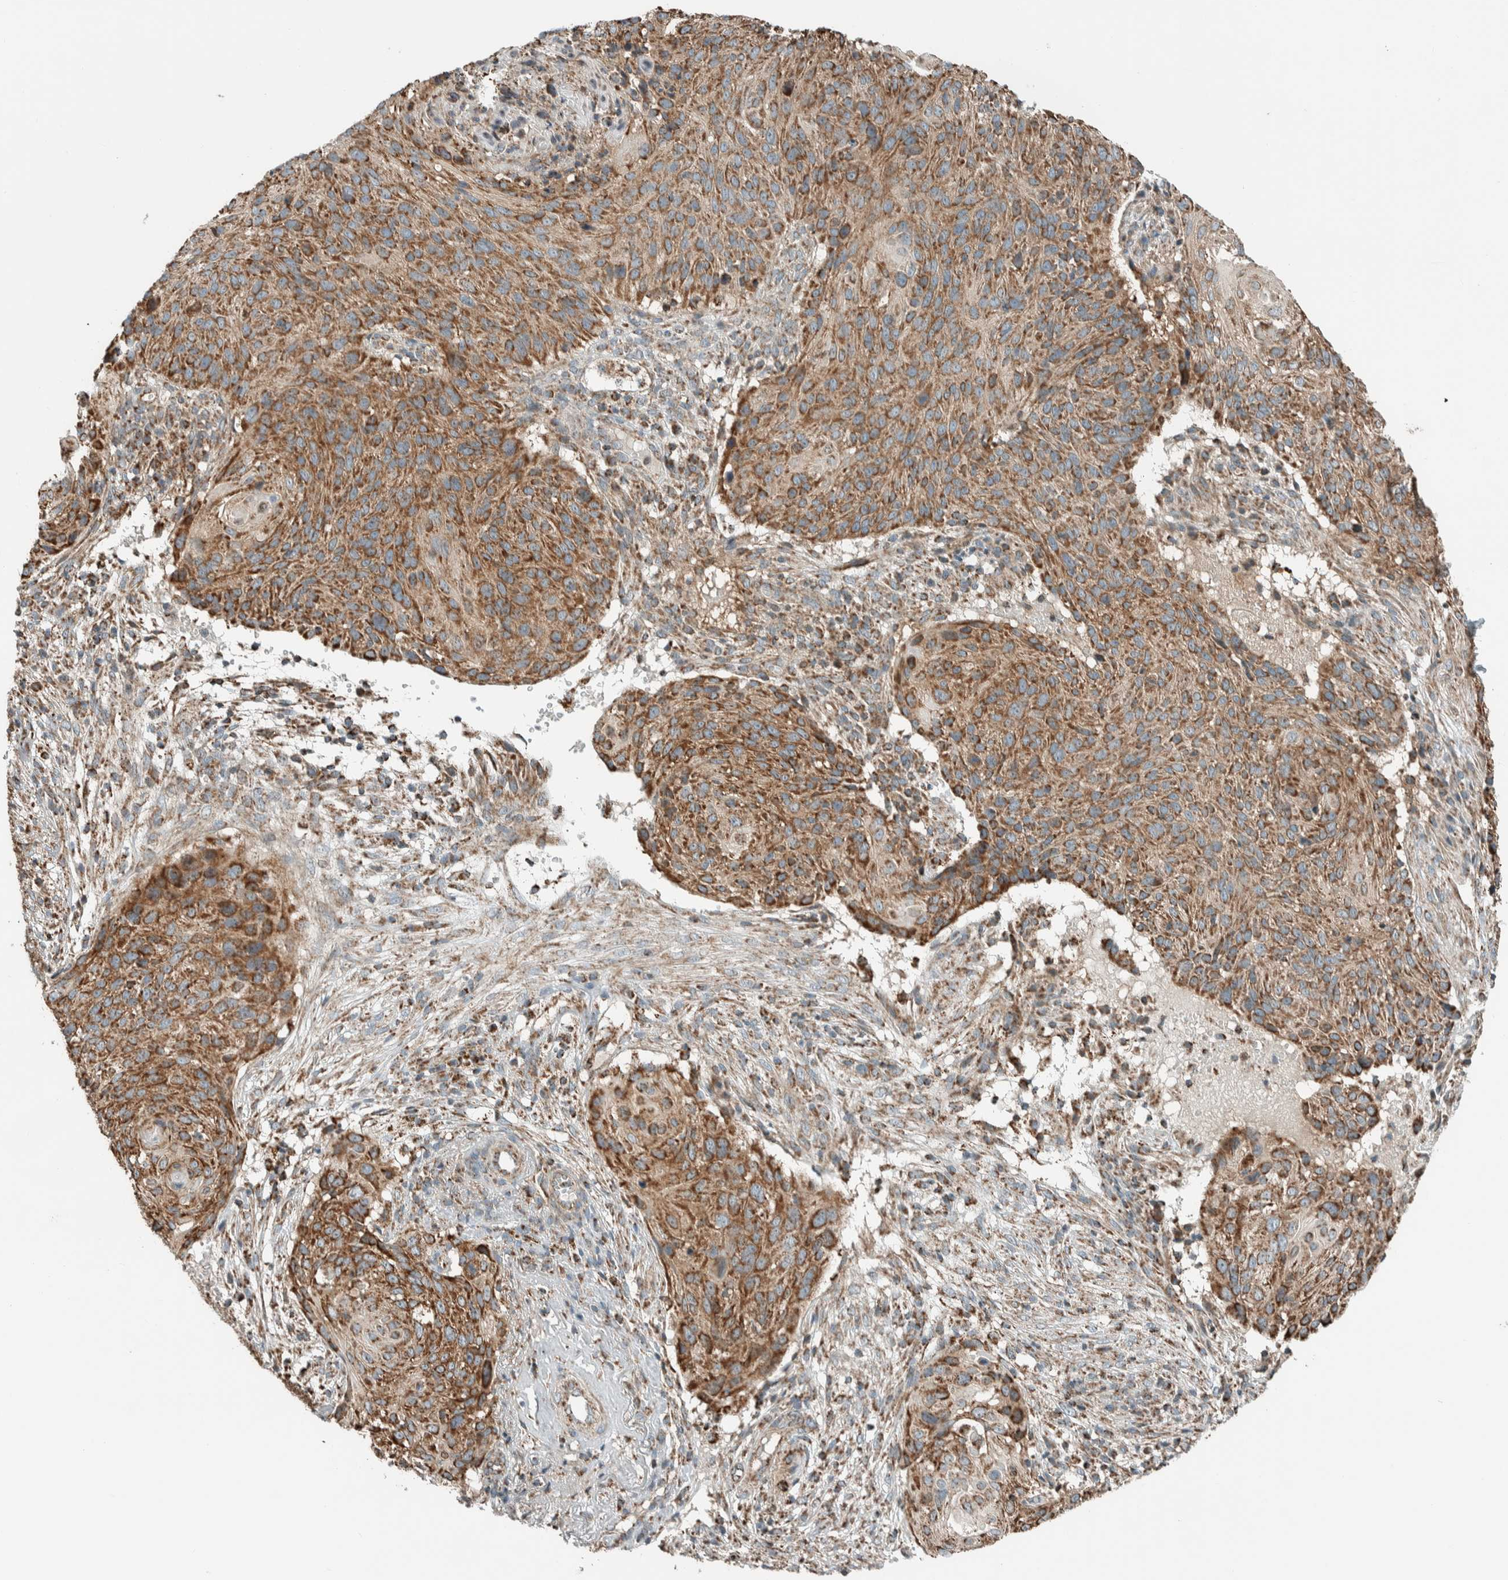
{"staining": {"intensity": "moderate", "quantity": ">75%", "location": "cytoplasmic/membranous"}, "tissue": "cervical cancer", "cell_type": "Tumor cells", "image_type": "cancer", "snomed": [{"axis": "morphology", "description": "Squamous cell carcinoma, NOS"}, {"axis": "topography", "description": "Cervix"}], "caption": "About >75% of tumor cells in cervical squamous cell carcinoma display moderate cytoplasmic/membranous protein expression as visualized by brown immunohistochemical staining.", "gene": "ZNF454", "patient": {"sex": "female", "age": 74}}